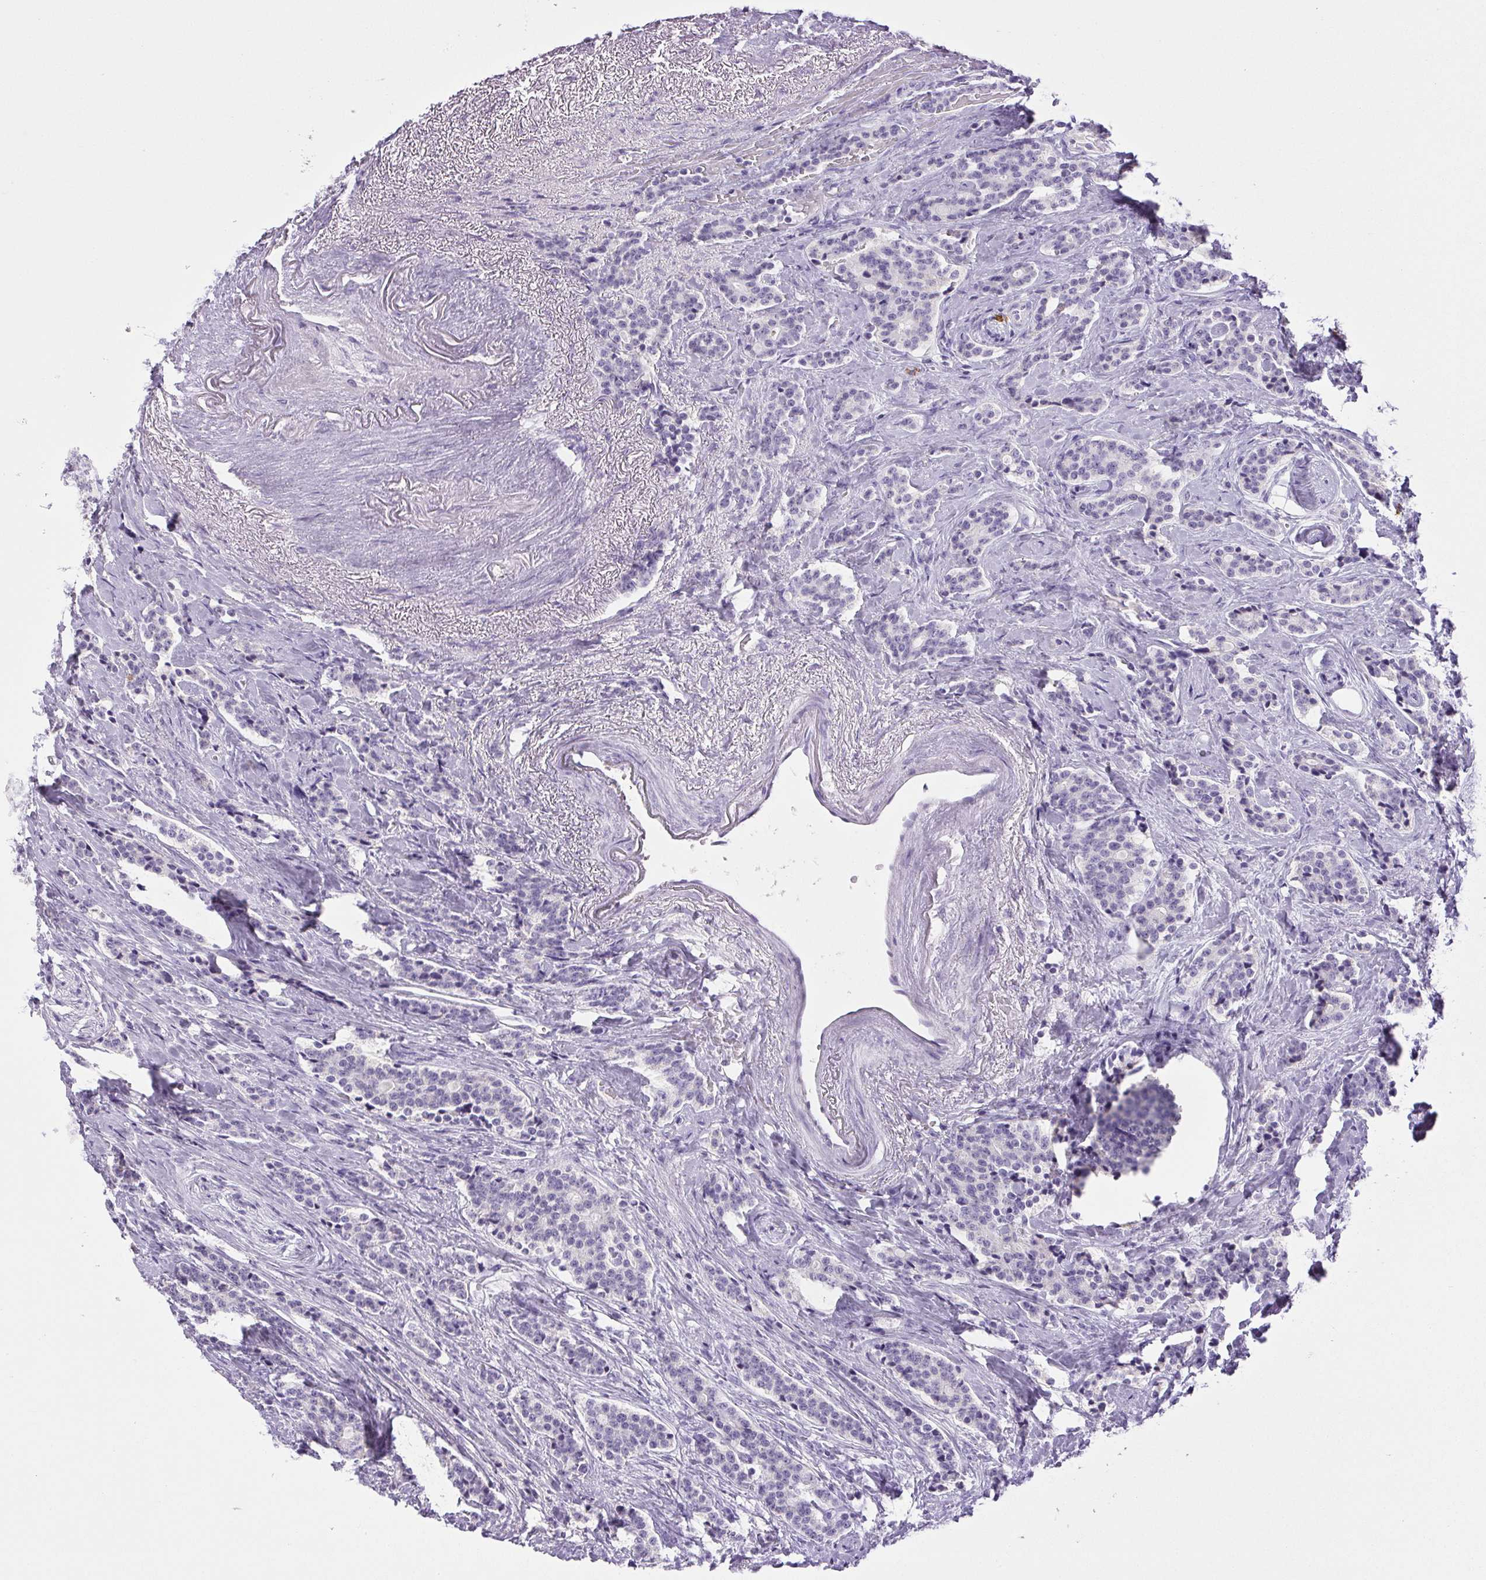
{"staining": {"intensity": "negative", "quantity": "none", "location": "none"}, "tissue": "carcinoid", "cell_type": "Tumor cells", "image_type": "cancer", "snomed": [{"axis": "morphology", "description": "Carcinoid, malignant, NOS"}, {"axis": "topography", "description": "Small intestine"}], "caption": "Immunohistochemical staining of human carcinoid (malignant) displays no significant positivity in tumor cells.", "gene": "PAPPA2", "patient": {"sex": "female", "age": 73}}